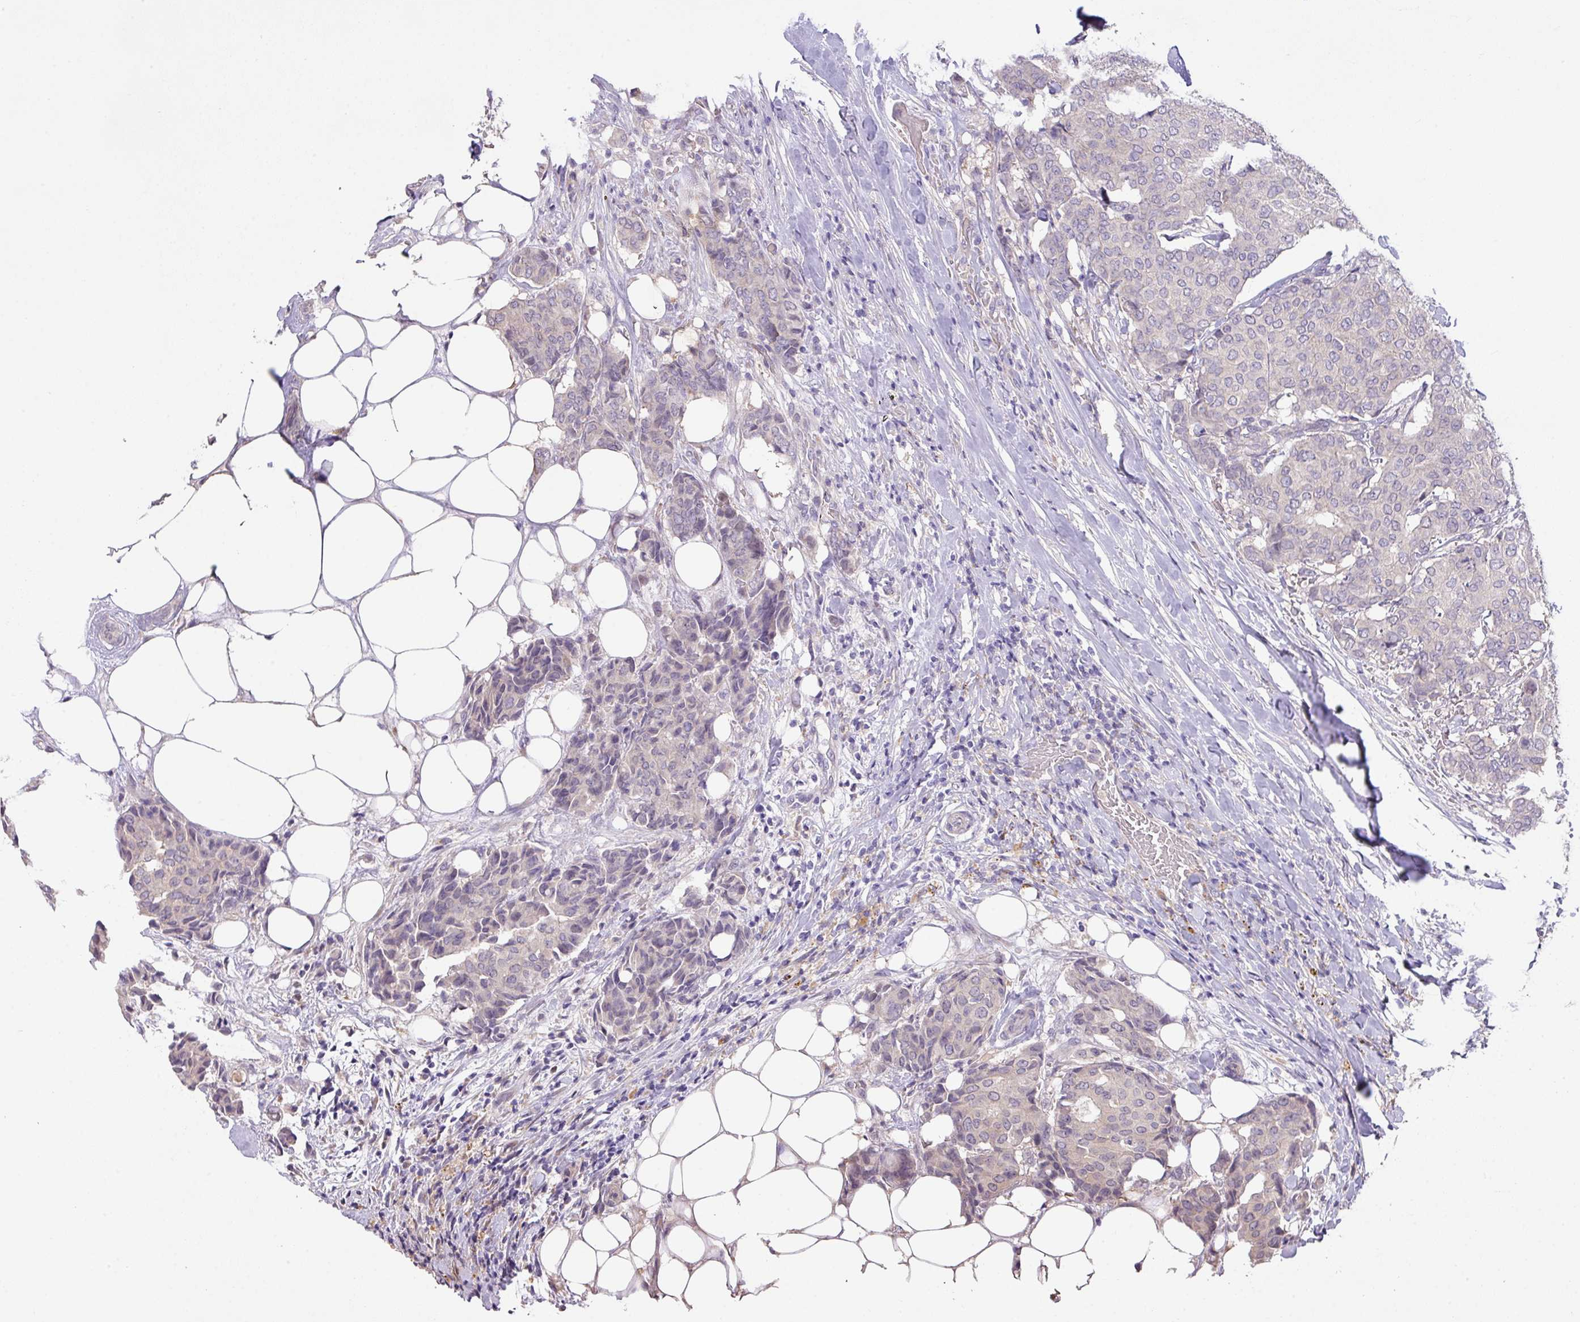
{"staining": {"intensity": "negative", "quantity": "none", "location": "none"}, "tissue": "breast cancer", "cell_type": "Tumor cells", "image_type": "cancer", "snomed": [{"axis": "morphology", "description": "Duct carcinoma"}, {"axis": "topography", "description": "Breast"}], "caption": "Invasive ductal carcinoma (breast) was stained to show a protein in brown. There is no significant staining in tumor cells.", "gene": "PRADC1", "patient": {"sex": "female", "age": 75}}